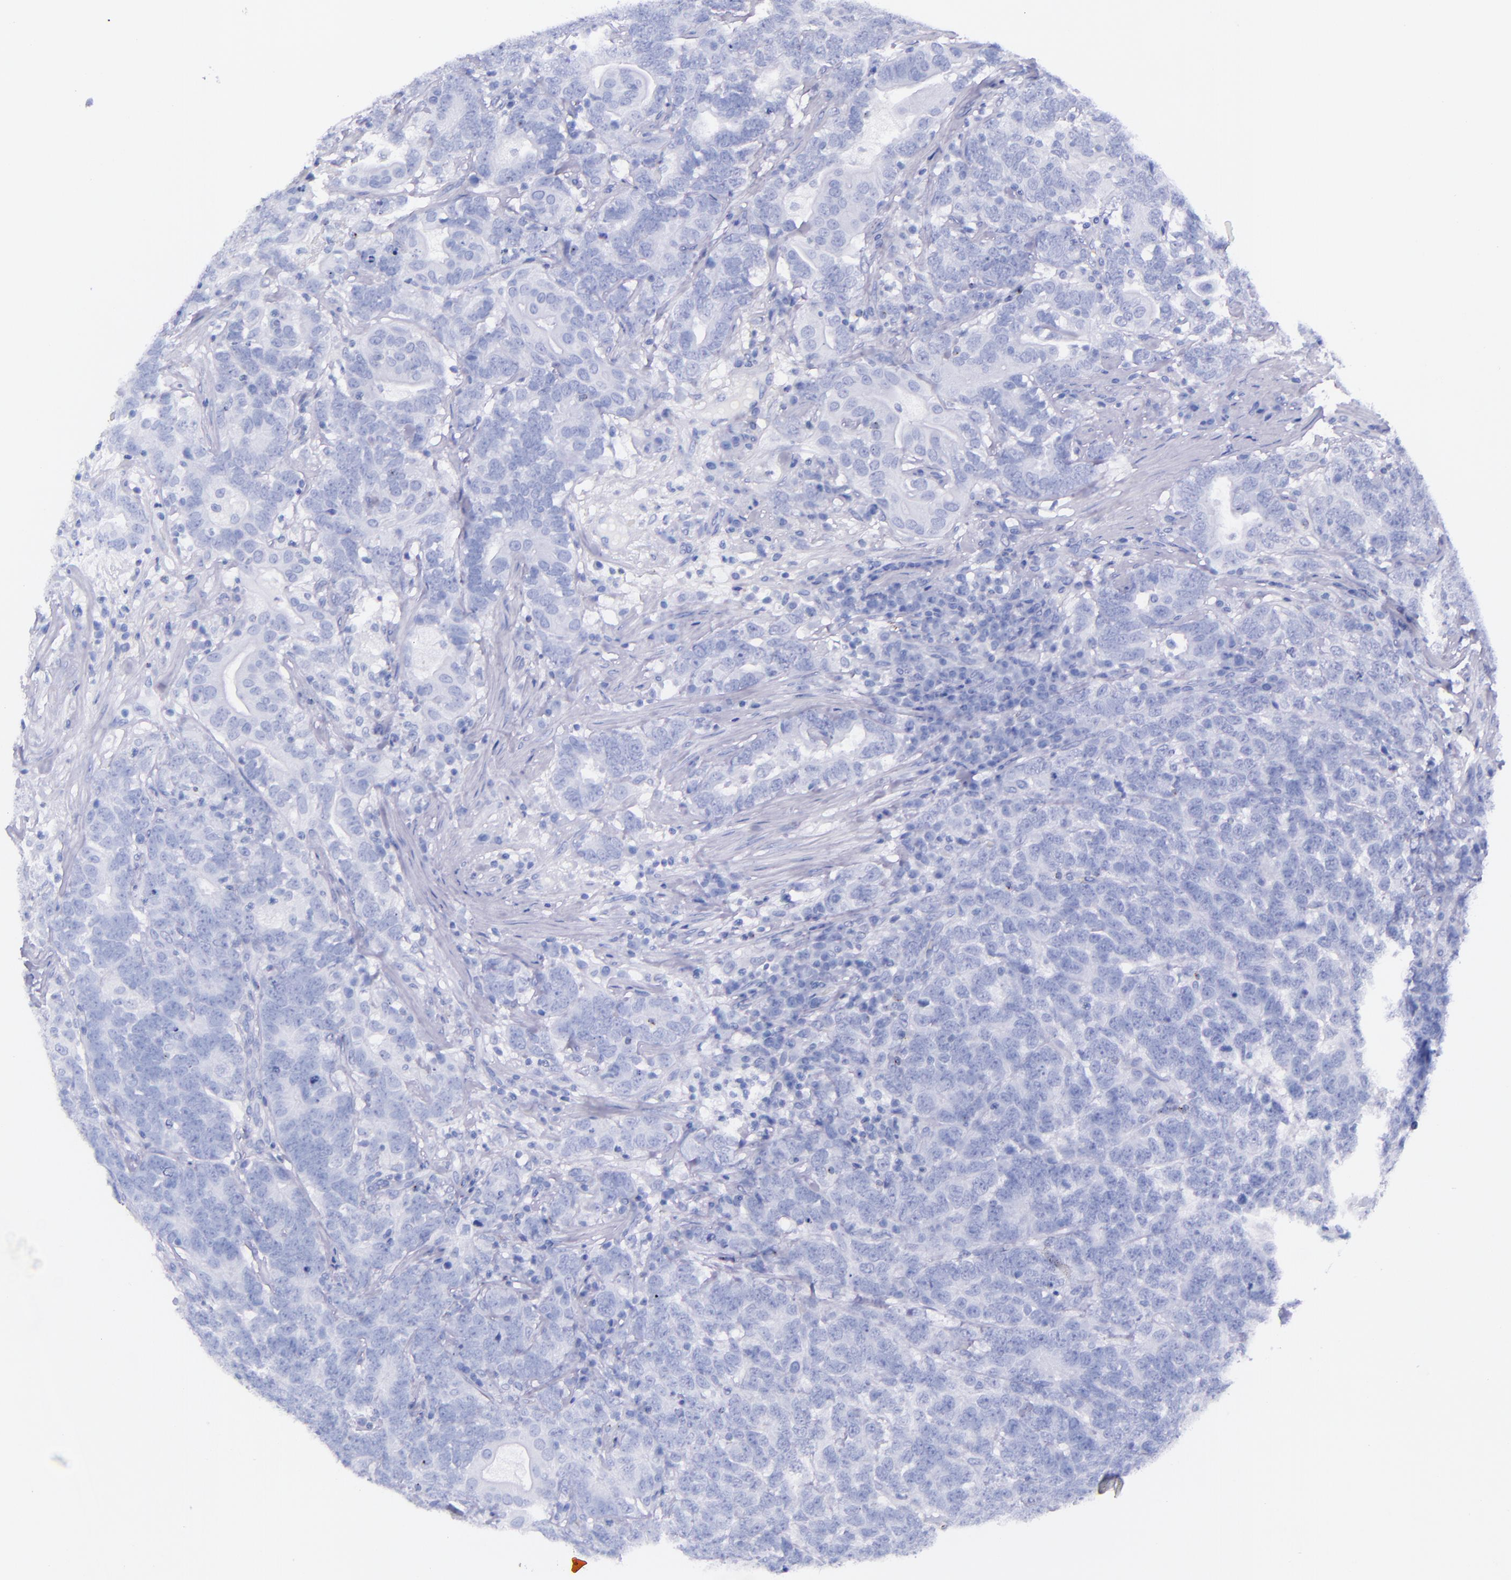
{"staining": {"intensity": "negative", "quantity": "none", "location": "none"}, "tissue": "testis cancer", "cell_type": "Tumor cells", "image_type": "cancer", "snomed": [{"axis": "morphology", "description": "Carcinoma, Embryonal, NOS"}, {"axis": "topography", "description": "Testis"}], "caption": "Testis cancer (embryonal carcinoma) stained for a protein using IHC demonstrates no positivity tumor cells.", "gene": "LAG3", "patient": {"sex": "male", "age": 26}}